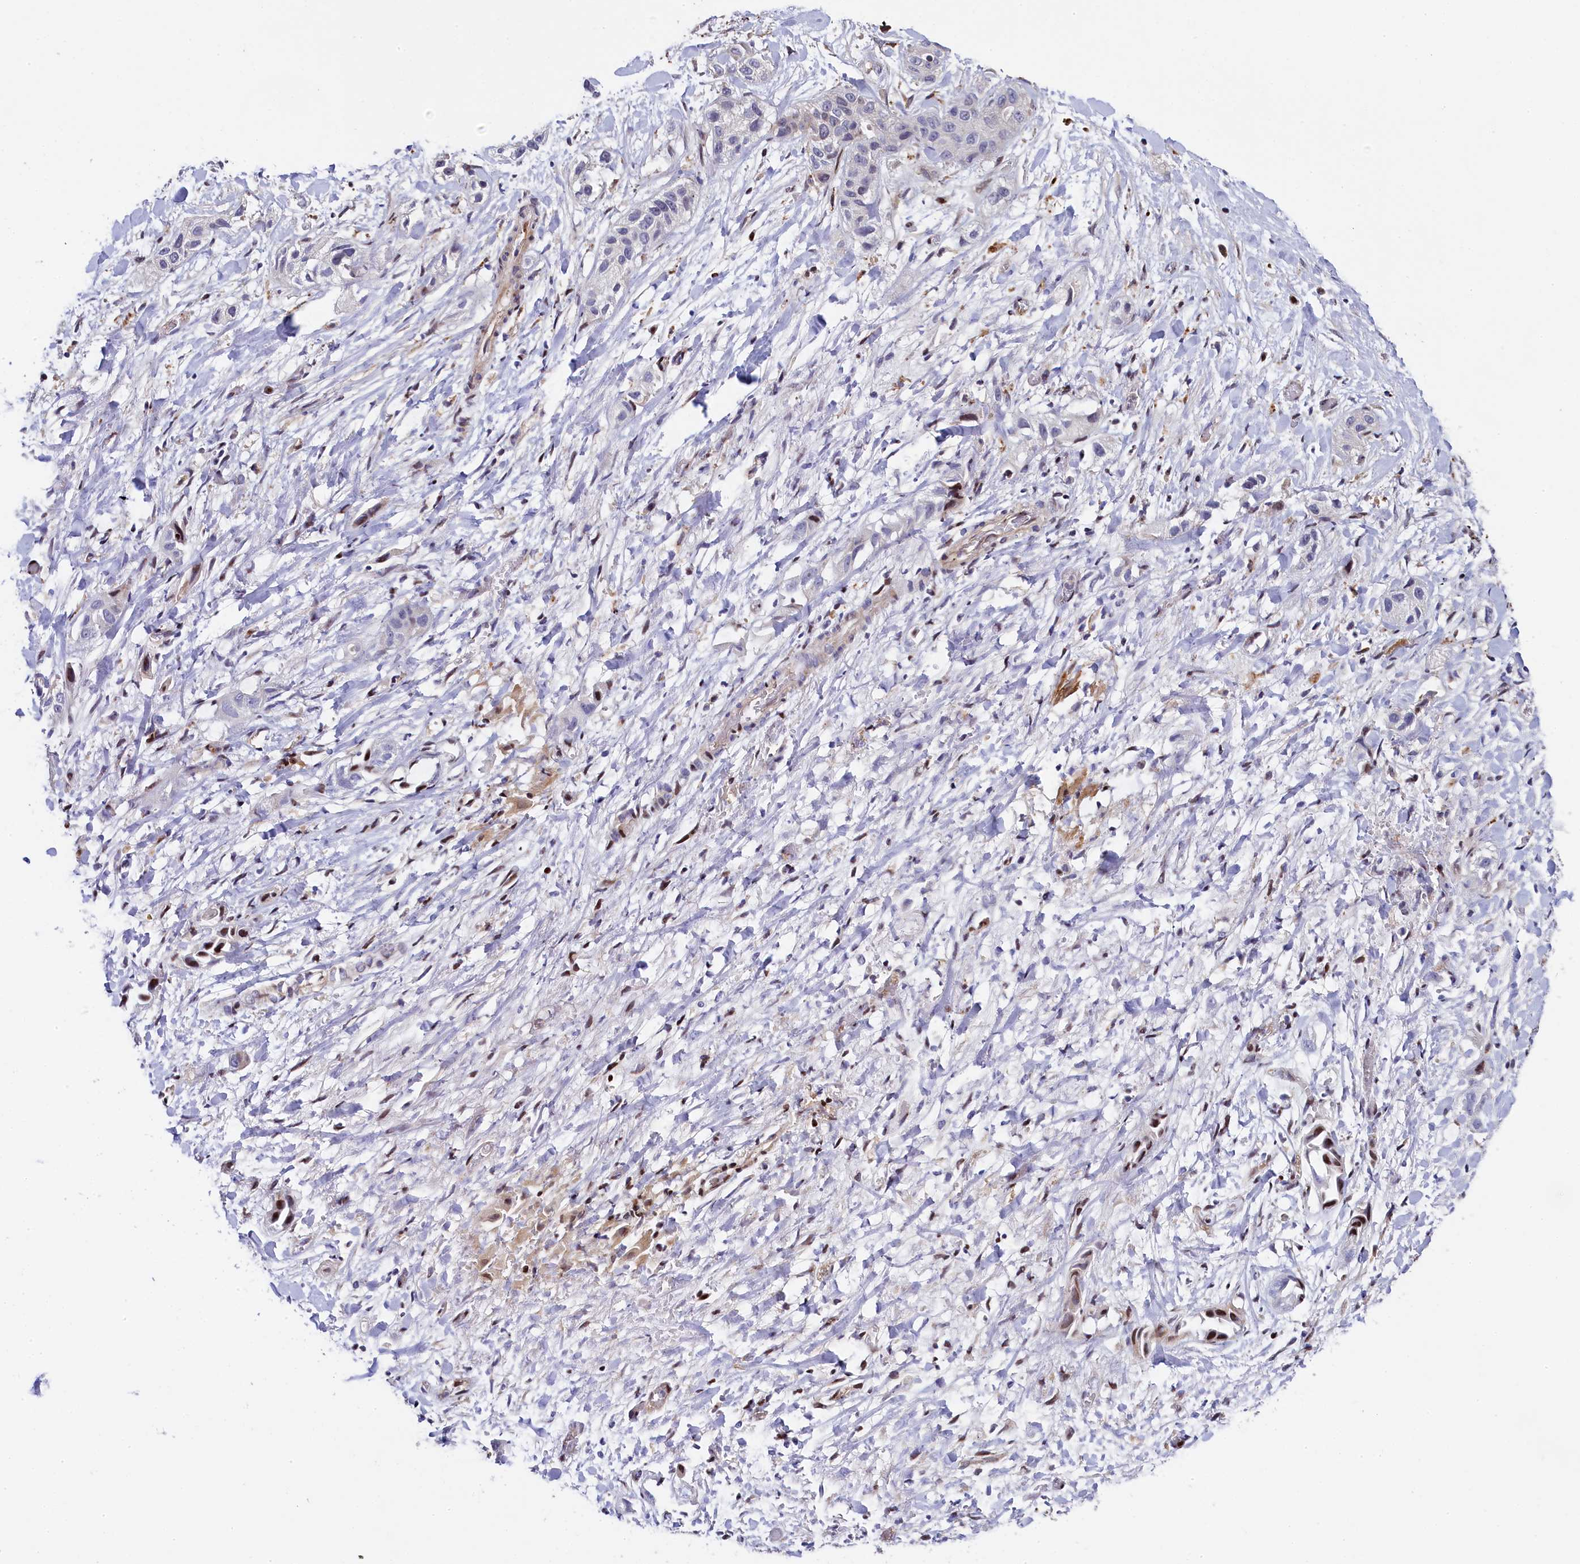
{"staining": {"intensity": "weak", "quantity": "<25%", "location": "cytoplasmic/membranous"}, "tissue": "liver cancer", "cell_type": "Tumor cells", "image_type": "cancer", "snomed": [{"axis": "morphology", "description": "Cholangiocarcinoma"}, {"axis": "topography", "description": "Liver"}], "caption": "The immunohistochemistry micrograph has no significant positivity in tumor cells of cholangiocarcinoma (liver) tissue.", "gene": "TGDS", "patient": {"sex": "female", "age": 52}}